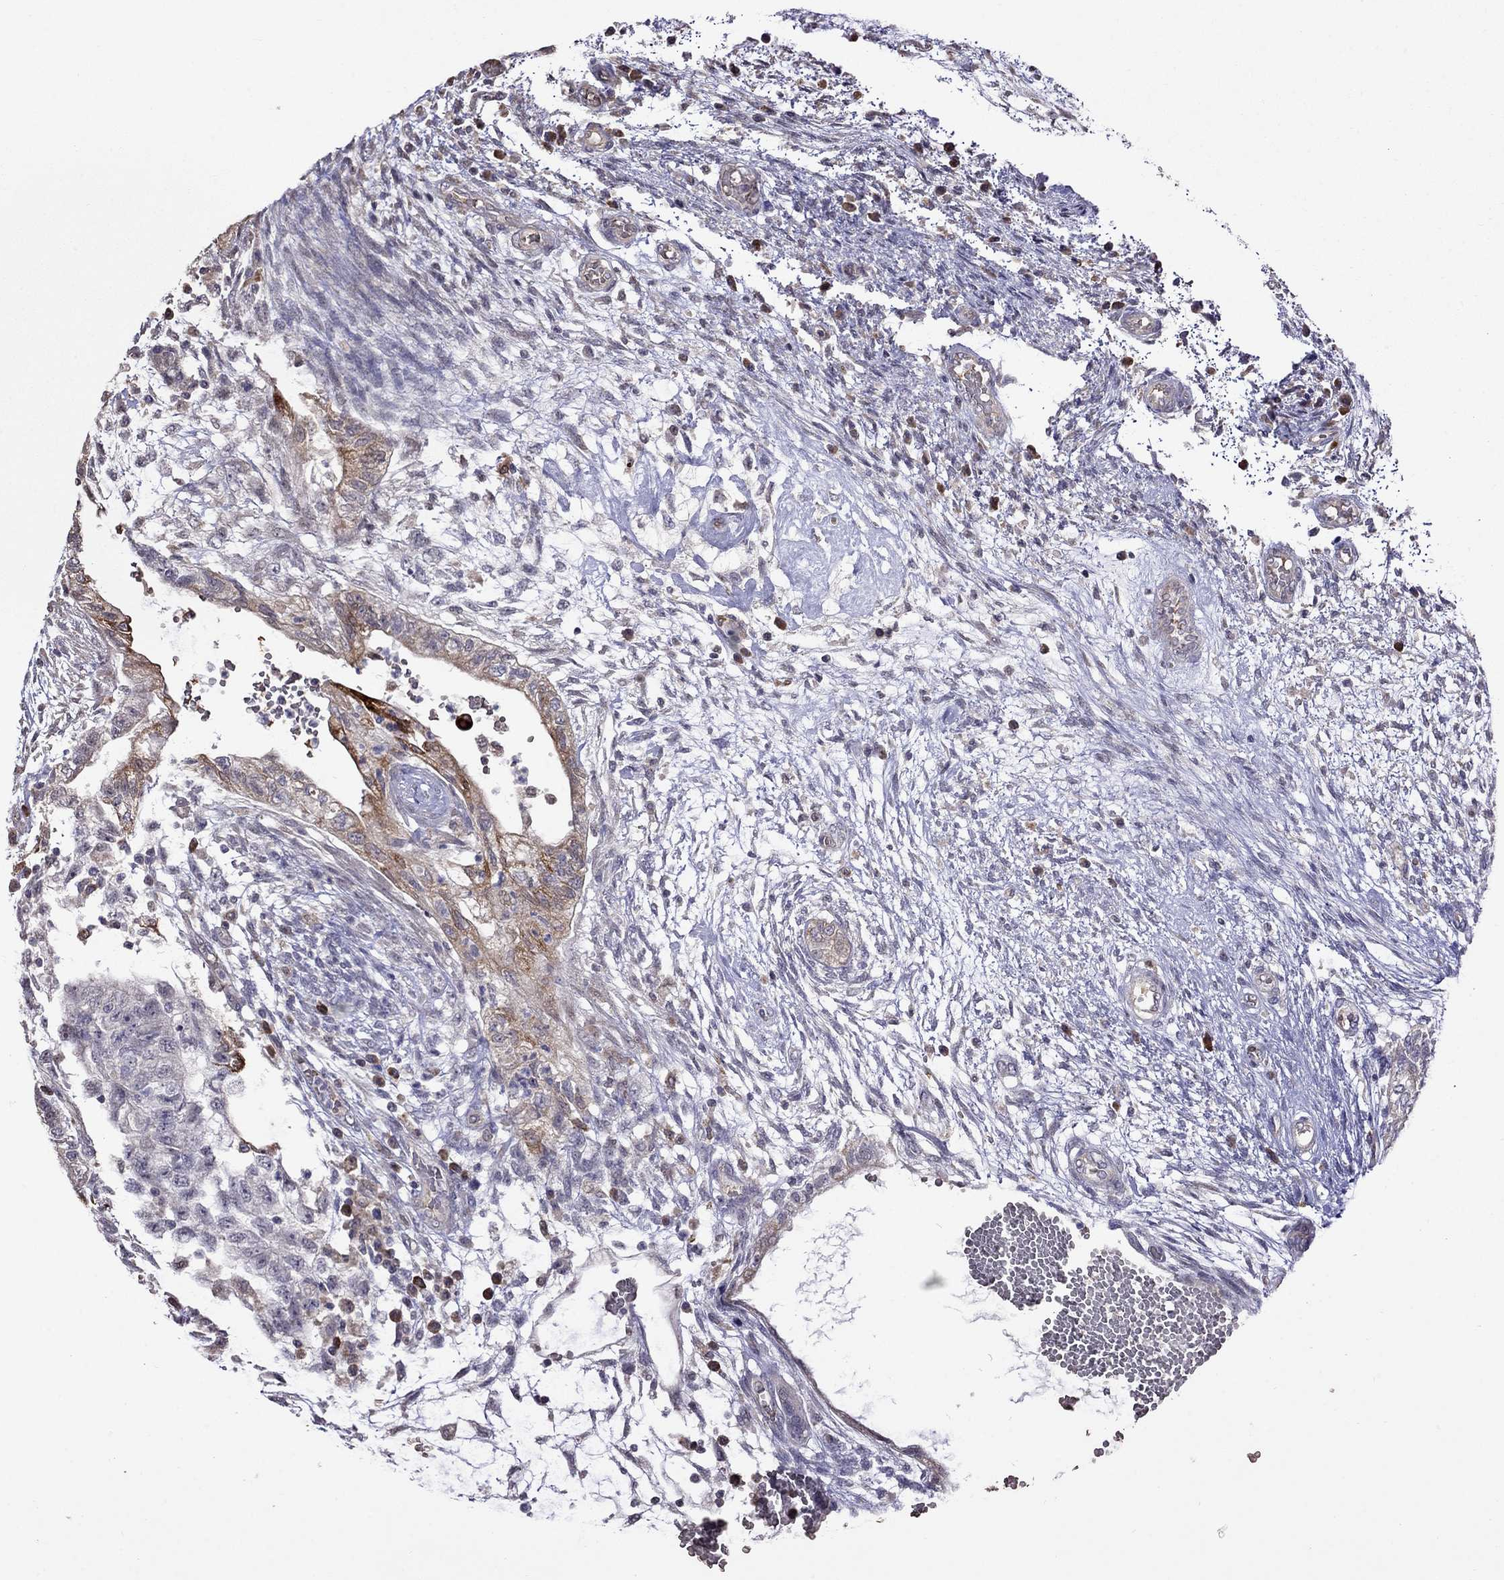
{"staining": {"intensity": "moderate", "quantity": "<25%", "location": "cytoplasmic/membranous"}, "tissue": "testis cancer", "cell_type": "Tumor cells", "image_type": "cancer", "snomed": [{"axis": "morphology", "description": "Normal tissue, NOS"}, {"axis": "morphology", "description": "Carcinoma, Embryonal, NOS"}, {"axis": "topography", "description": "Testis"}, {"axis": "topography", "description": "Epididymis"}], "caption": "Immunohistochemistry (IHC) photomicrograph of neoplastic tissue: embryonal carcinoma (testis) stained using IHC exhibits low levels of moderate protein expression localized specifically in the cytoplasmic/membranous of tumor cells, appearing as a cytoplasmic/membranous brown color.", "gene": "ADAM28", "patient": {"sex": "male", "age": 32}}